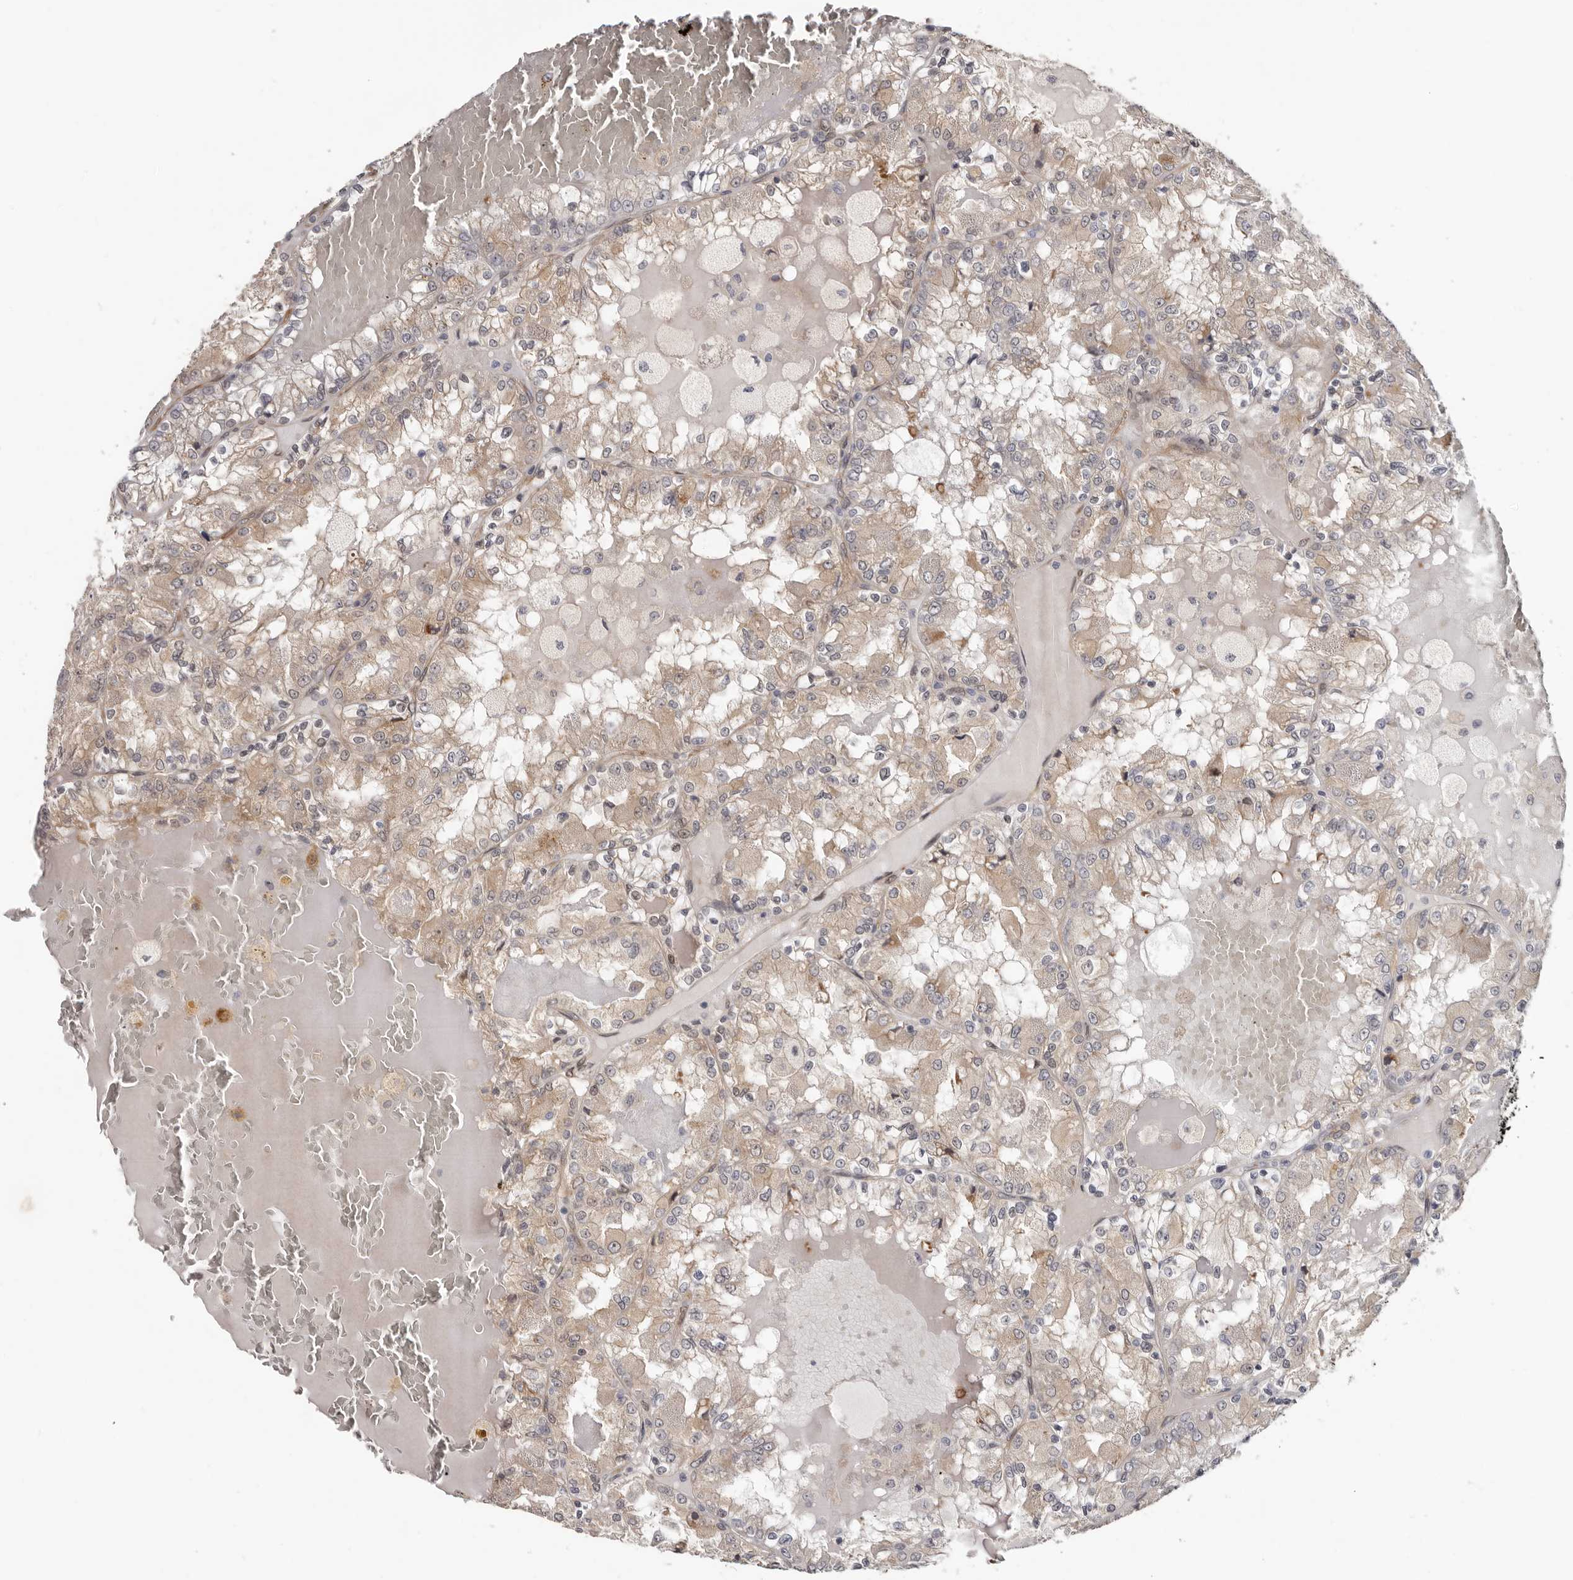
{"staining": {"intensity": "weak", "quantity": ">75%", "location": "cytoplasmic/membranous"}, "tissue": "renal cancer", "cell_type": "Tumor cells", "image_type": "cancer", "snomed": [{"axis": "morphology", "description": "Adenocarcinoma, NOS"}, {"axis": "topography", "description": "Kidney"}], "caption": "Immunohistochemistry (DAB) staining of adenocarcinoma (renal) exhibits weak cytoplasmic/membranous protein expression in about >75% of tumor cells. (brown staining indicates protein expression, while blue staining denotes nuclei).", "gene": "SBDS", "patient": {"sex": "female", "age": 56}}